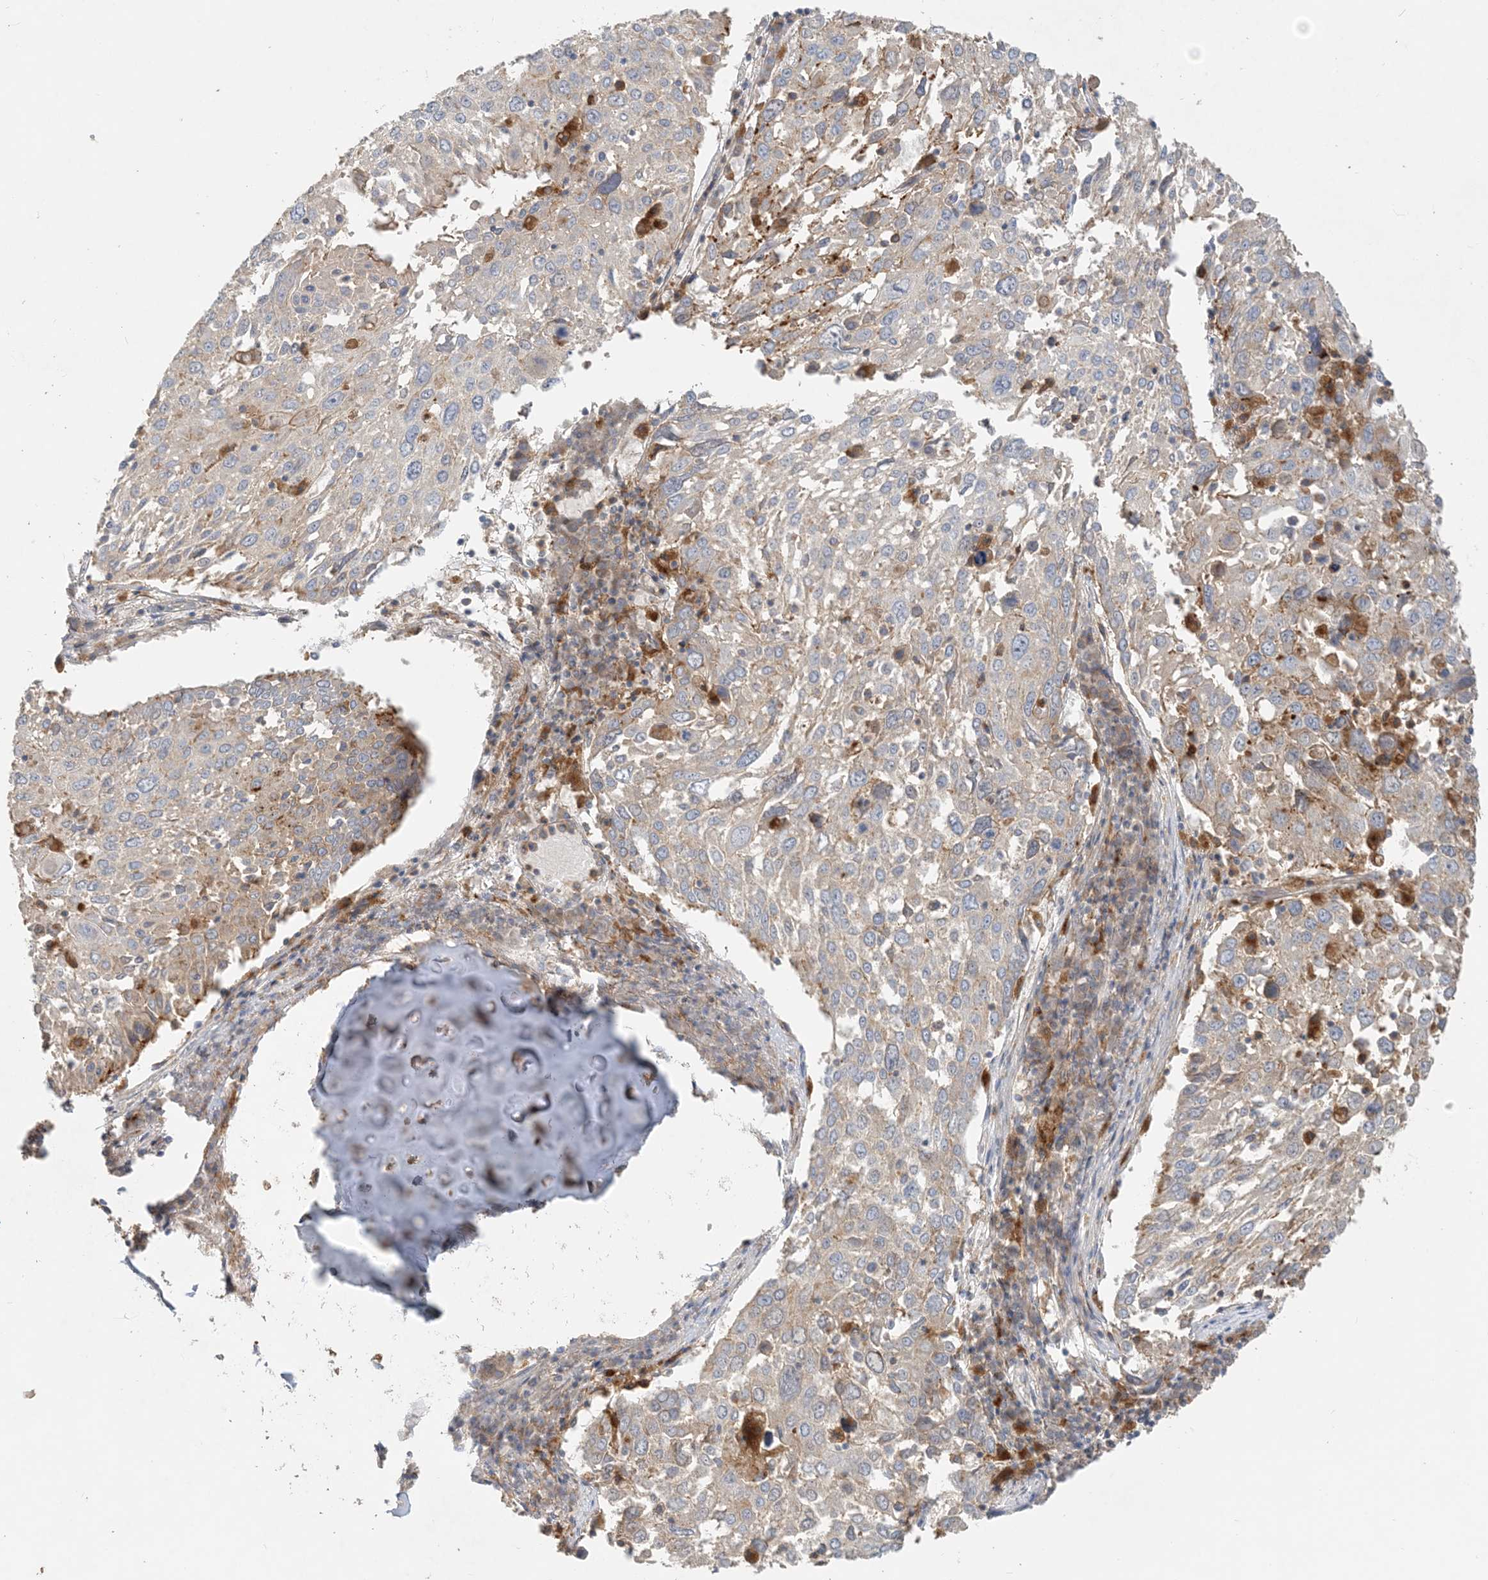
{"staining": {"intensity": "moderate", "quantity": "<25%", "location": "cytoplasmic/membranous"}, "tissue": "lung cancer", "cell_type": "Tumor cells", "image_type": "cancer", "snomed": [{"axis": "morphology", "description": "Squamous cell carcinoma, NOS"}, {"axis": "topography", "description": "Lung"}], "caption": "This image exhibits immunohistochemistry (IHC) staining of human squamous cell carcinoma (lung), with low moderate cytoplasmic/membranous expression in about <25% of tumor cells.", "gene": "SPPL2A", "patient": {"sex": "male", "age": 65}}